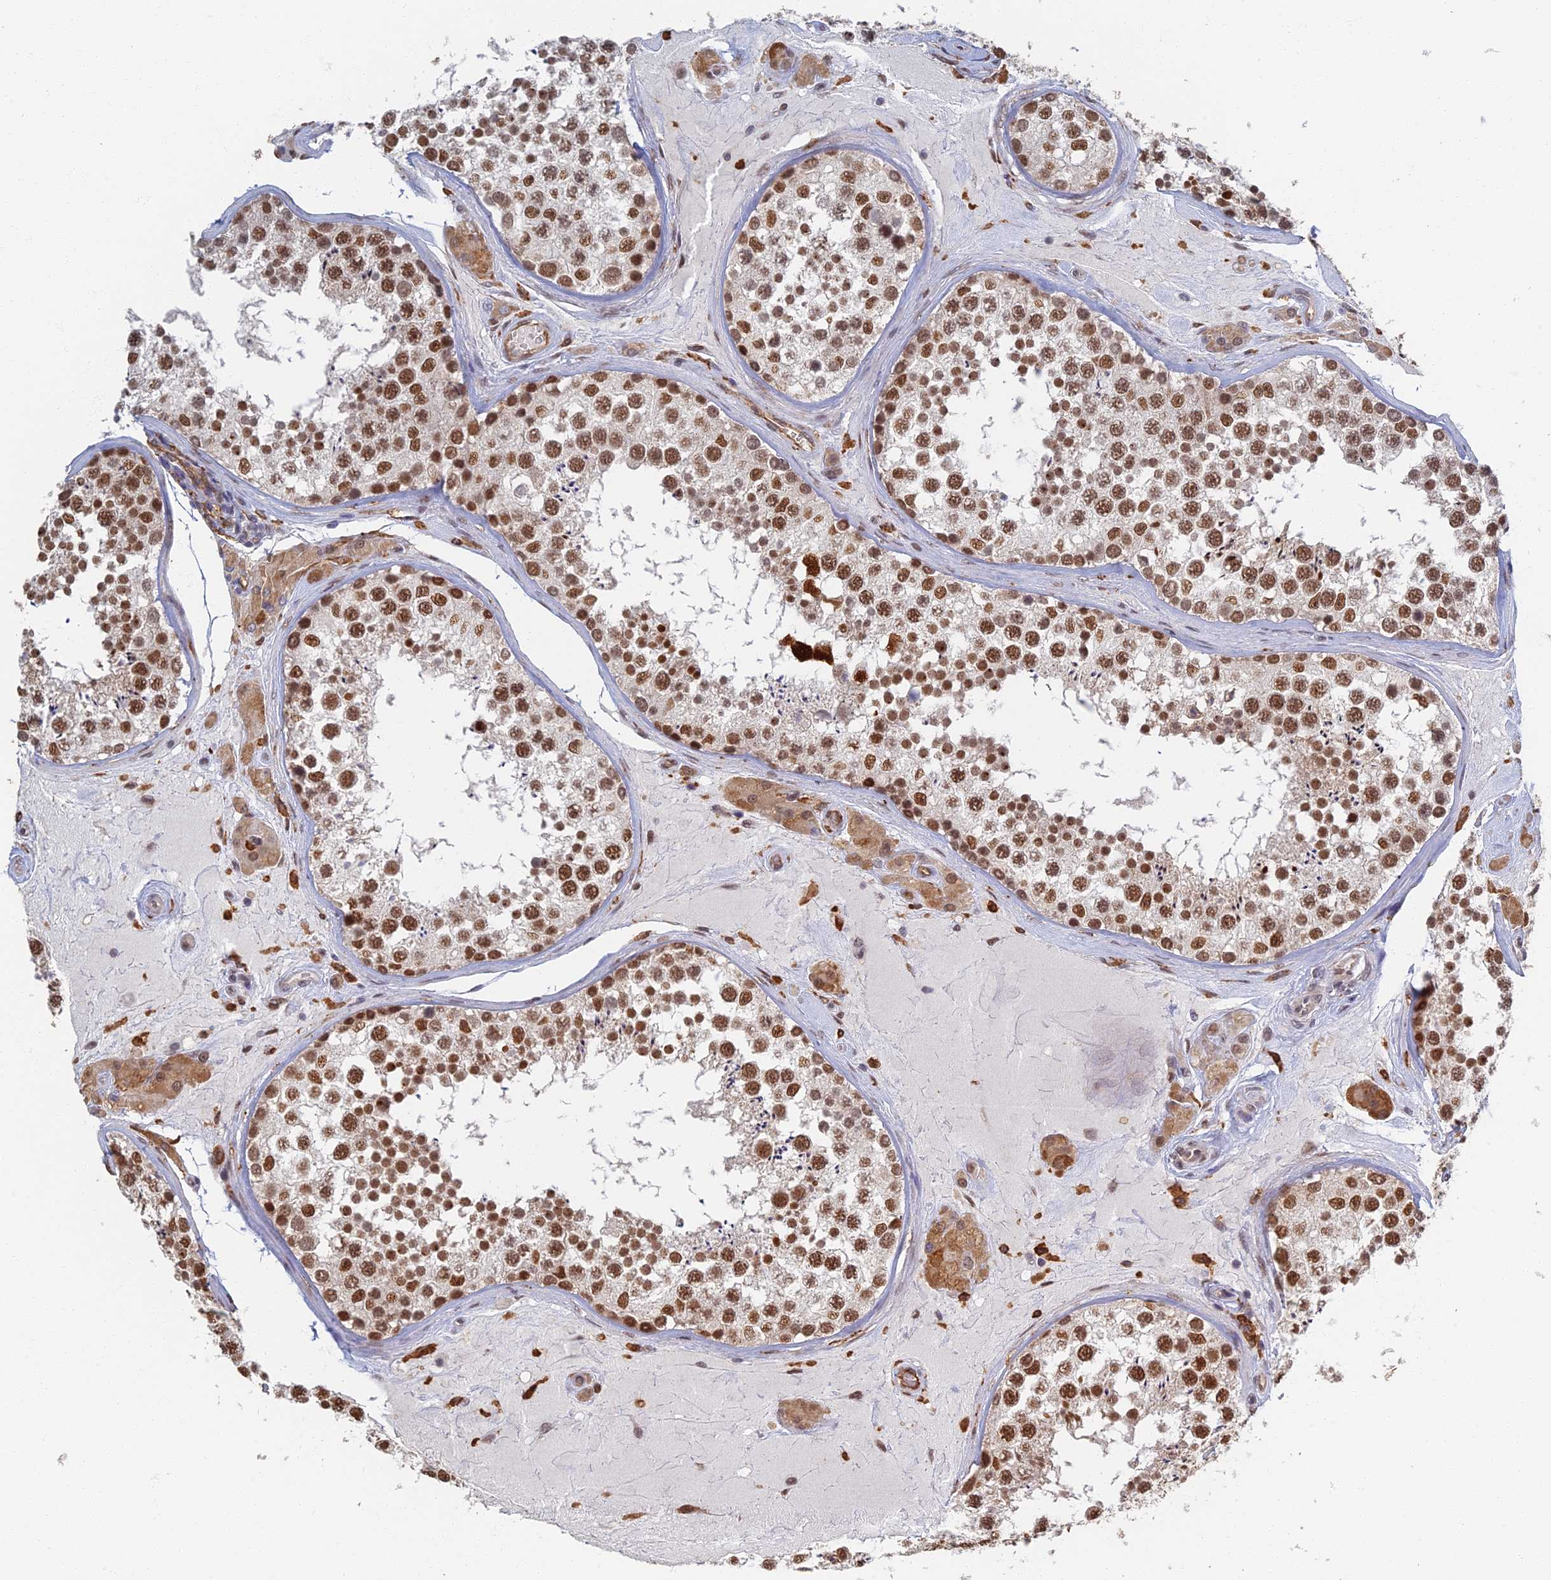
{"staining": {"intensity": "strong", "quantity": ">75%", "location": "nuclear"}, "tissue": "testis", "cell_type": "Cells in seminiferous ducts", "image_type": "normal", "snomed": [{"axis": "morphology", "description": "Normal tissue, NOS"}, {"axis": "topography", "description": "Testis"}], "caption": "IHC of benign testis displays high levels of strong nuclear staining in about >75% of cells in seminiferous ducts. The protein of interest is stained brown, and the nuclei are stained in blue (DAB (3,3'-diaminobenzidine) IHC with brightfield microscopy, high magnification).", "gene": "GPATCH1", "patient": {"sex": "male", "age": 46}}